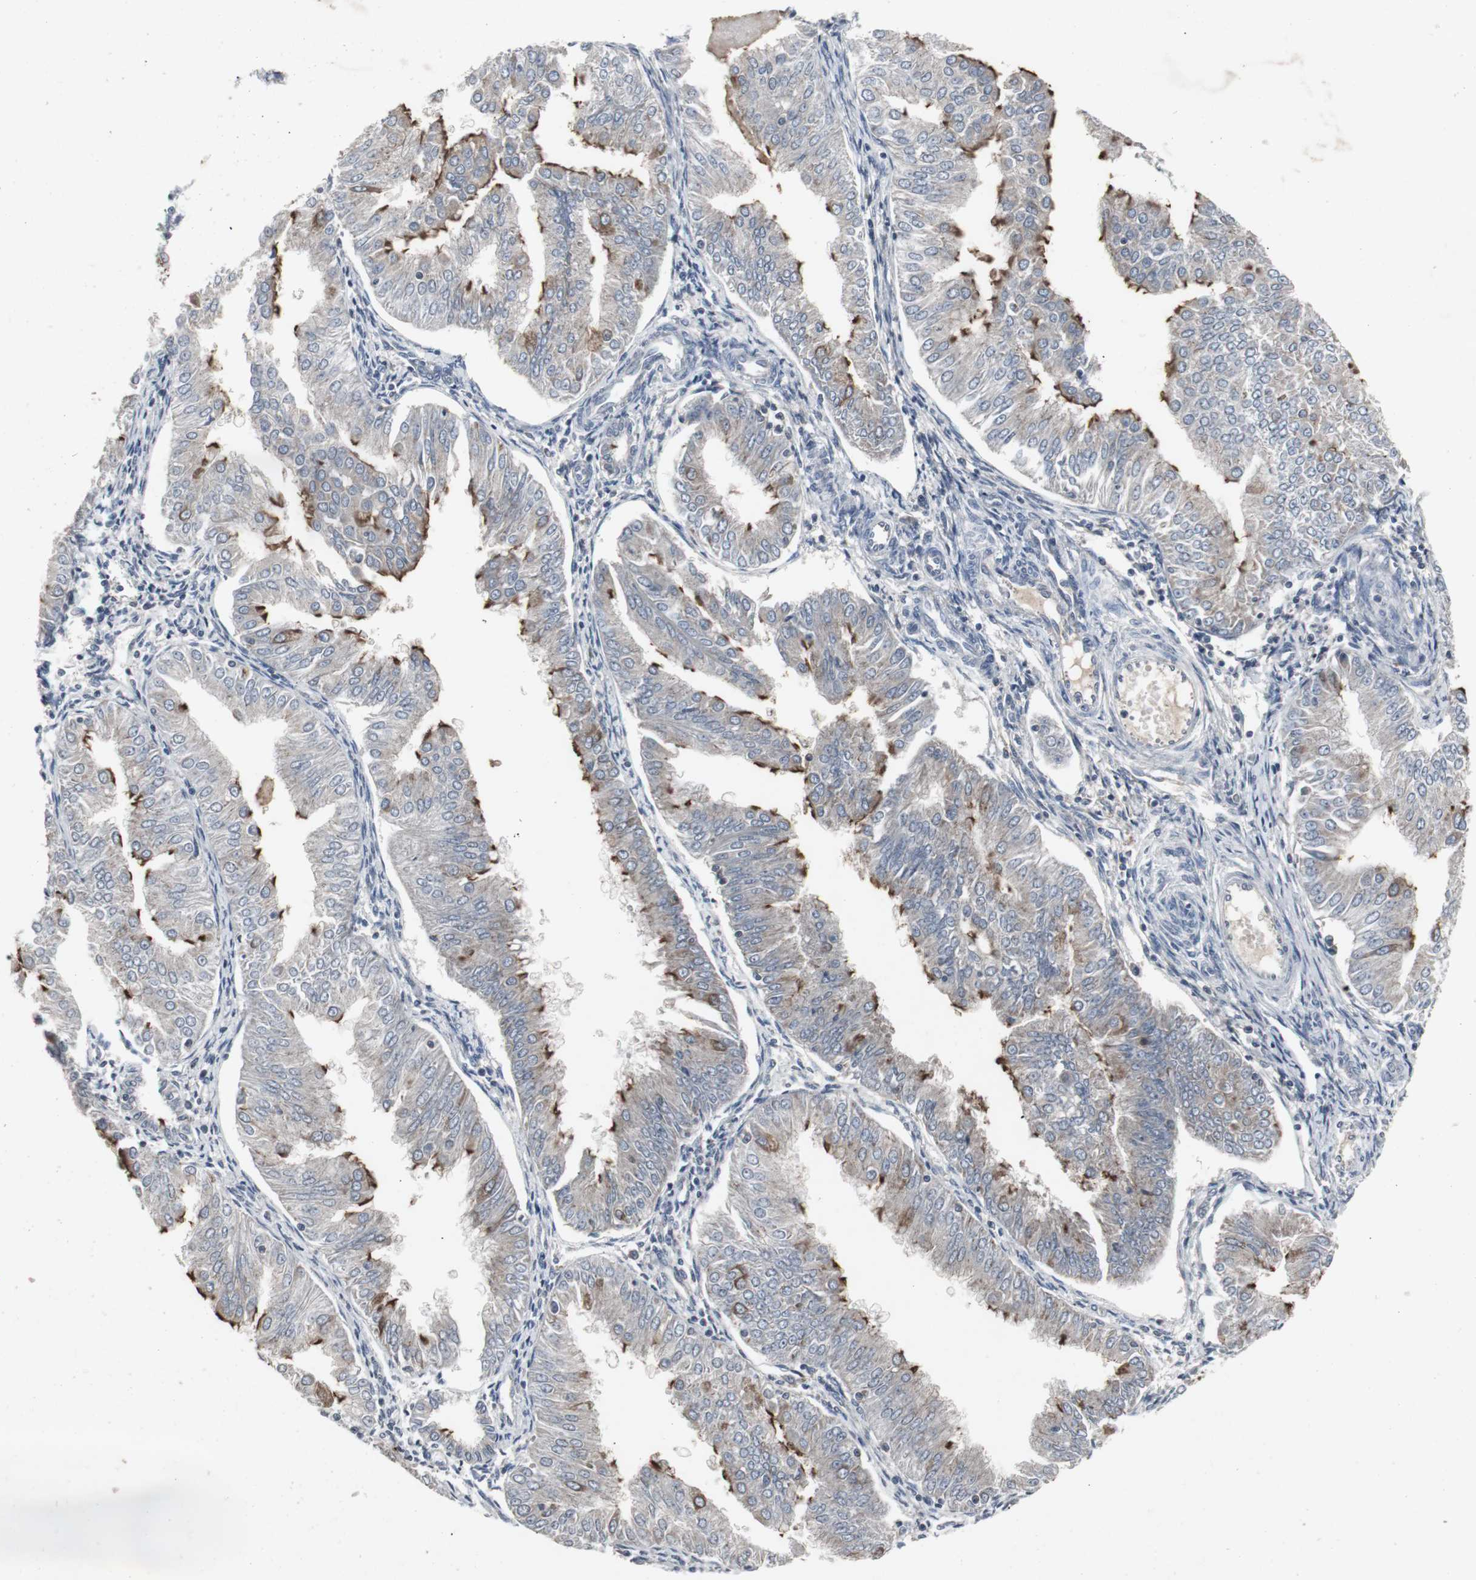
{"staining": {"intensity": "strong", "quantity": "<25%", "location": "cytoplasmic/membranous"}, "tissue": "endometrial cancer", "cell_type": "Tumor cells", "image_type": "cancer", "snomed": [{"axis": "morphology", "description": "Adenocarcinoma, NOS"}, {"axis": "topography", "description": "Endometrium"}], "caption": "A brown stain labels strong cytoplasmic/membranous expression of a protein in endometrial cancer tumor cells. (Brightfield microscopy of DAB IHC at high magnification).", "gene": "ACAA1", "patient": {"sex": "female", "age": 53}}